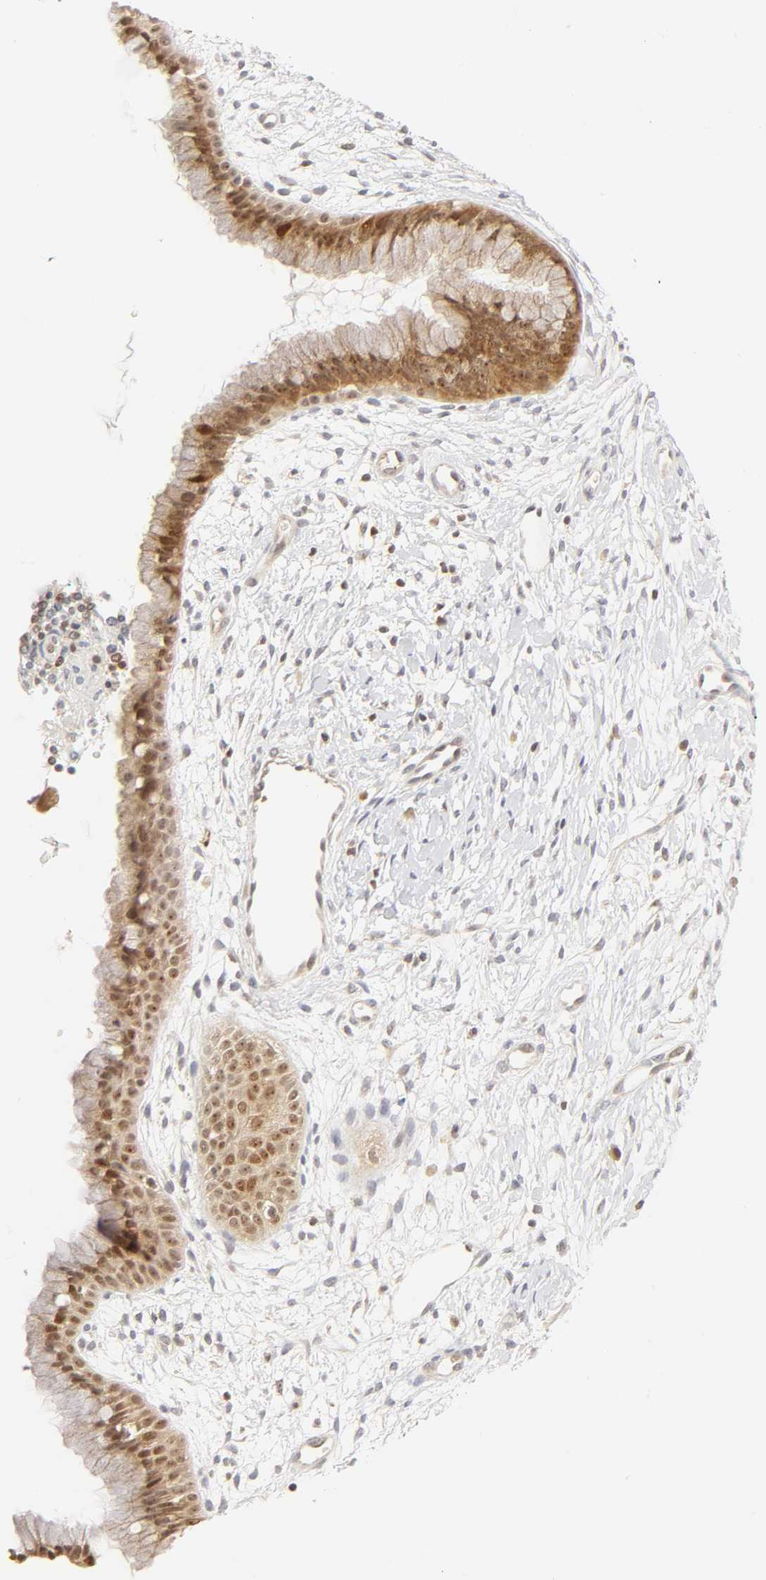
{"staining": {"intensity": "strong", "quantity": ">75%", "location": "cytoplasmic/membranous,nuclear"}, "tissue": "cervix", "cell_type": "Glandular cells", "image_type": "normal", "snomed": [{"axis": "morphology", "description": "Normal tissue, NOS"}, {"axis": "topography", "description": "Cervix"}], "caption": "DAB immunohistochemical staining of unremarkable cervix demonstrates strong cytoplasmic/membranous,nuclear protein staining in about >75% of glandular cells.", "gene": "KIF2A", "patient": {"sex": "female", "age": 39}}